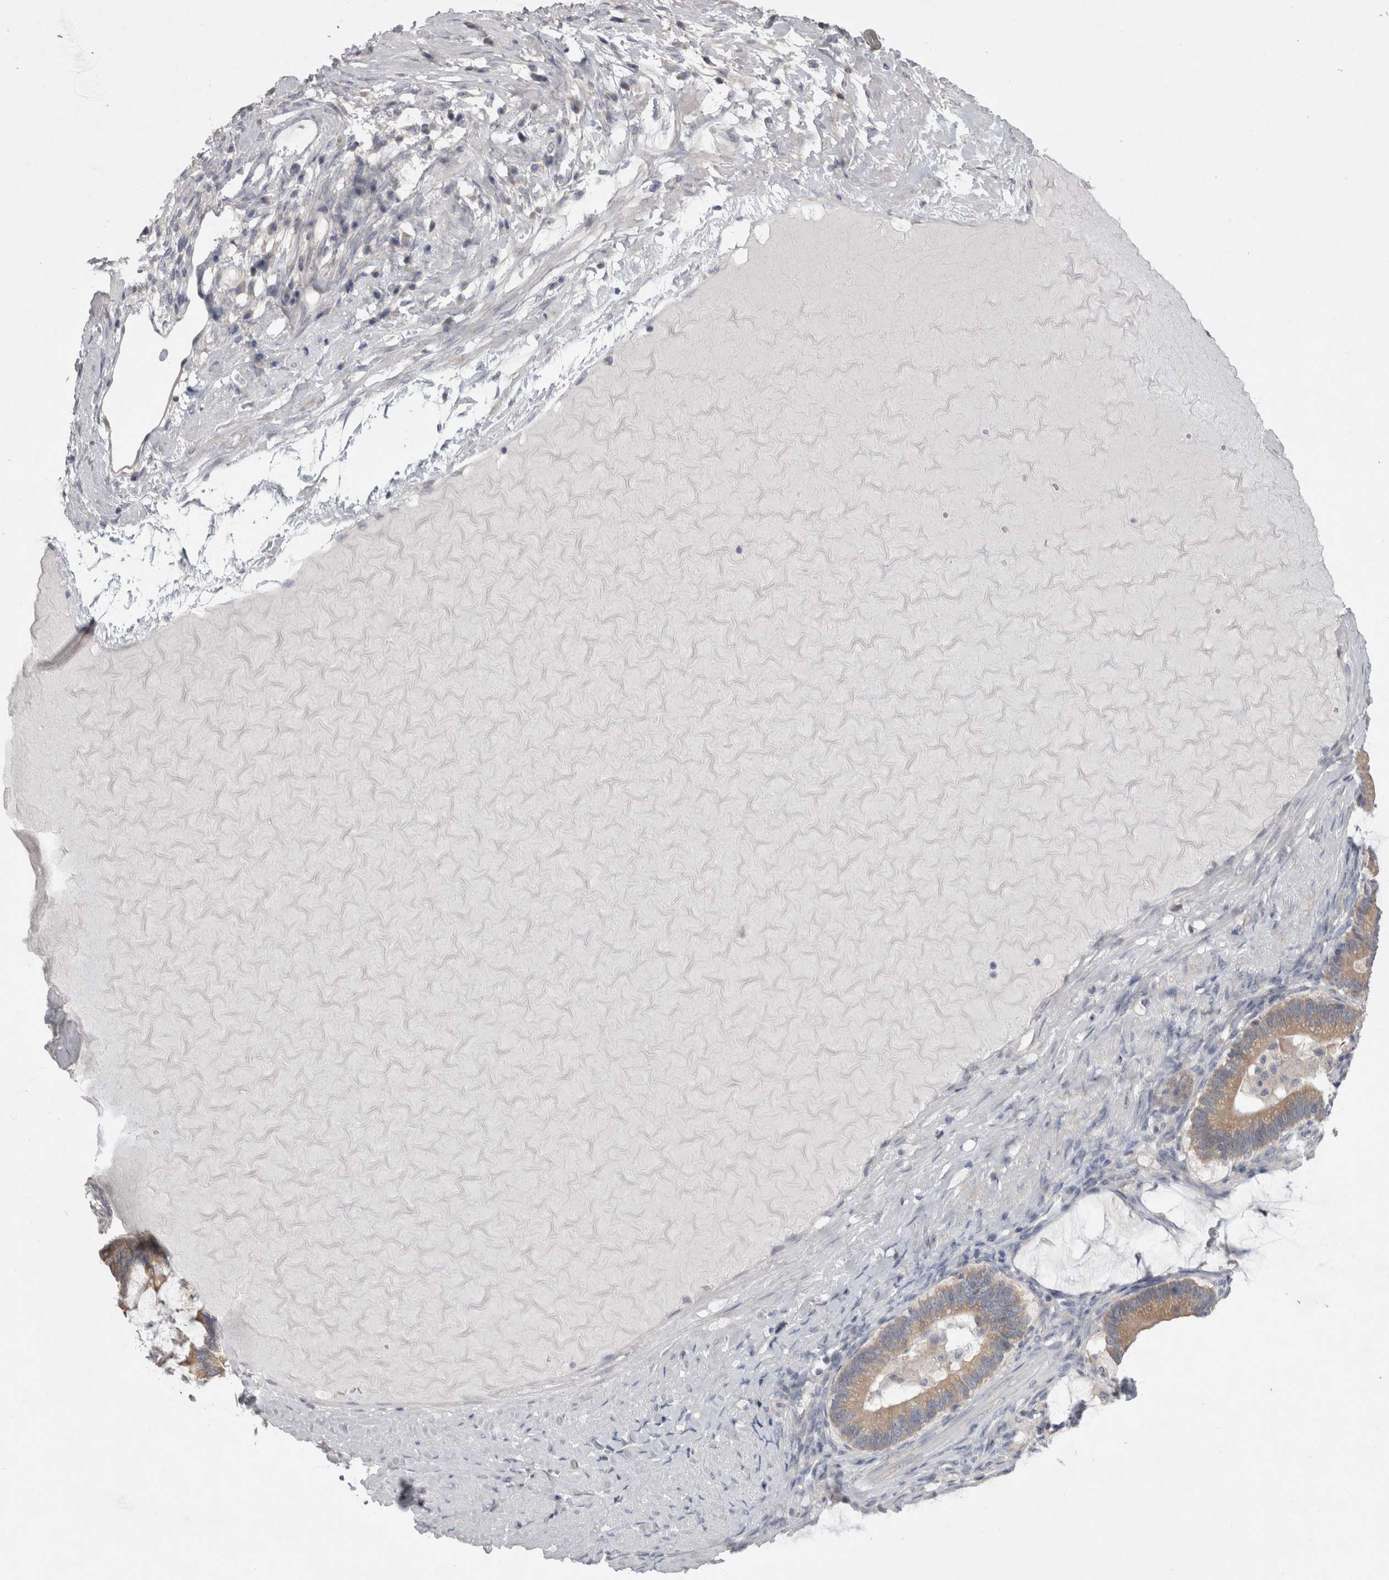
{"staining": {"intensity": "moderate", "quantity": ">75%", "location": "cytoplasmic/membranous"}, "tissue": "ovarian cancer", "cell_type": "Tumor cells", "image_type": "cancer", "snomed": [{"axis": "morphology", "description": "Cystadenocarcinoma, mucinous, NOS"}, {"axis": "topography", "description": "Ovary"}], "caption": "Human ovarian cancer (mucinous cystadenocarcinoma) stained with a protein marker shows moderate staining in tumor cells.", "gene": "LRRC40", "patient": {"sex": "female", "age": 61}}